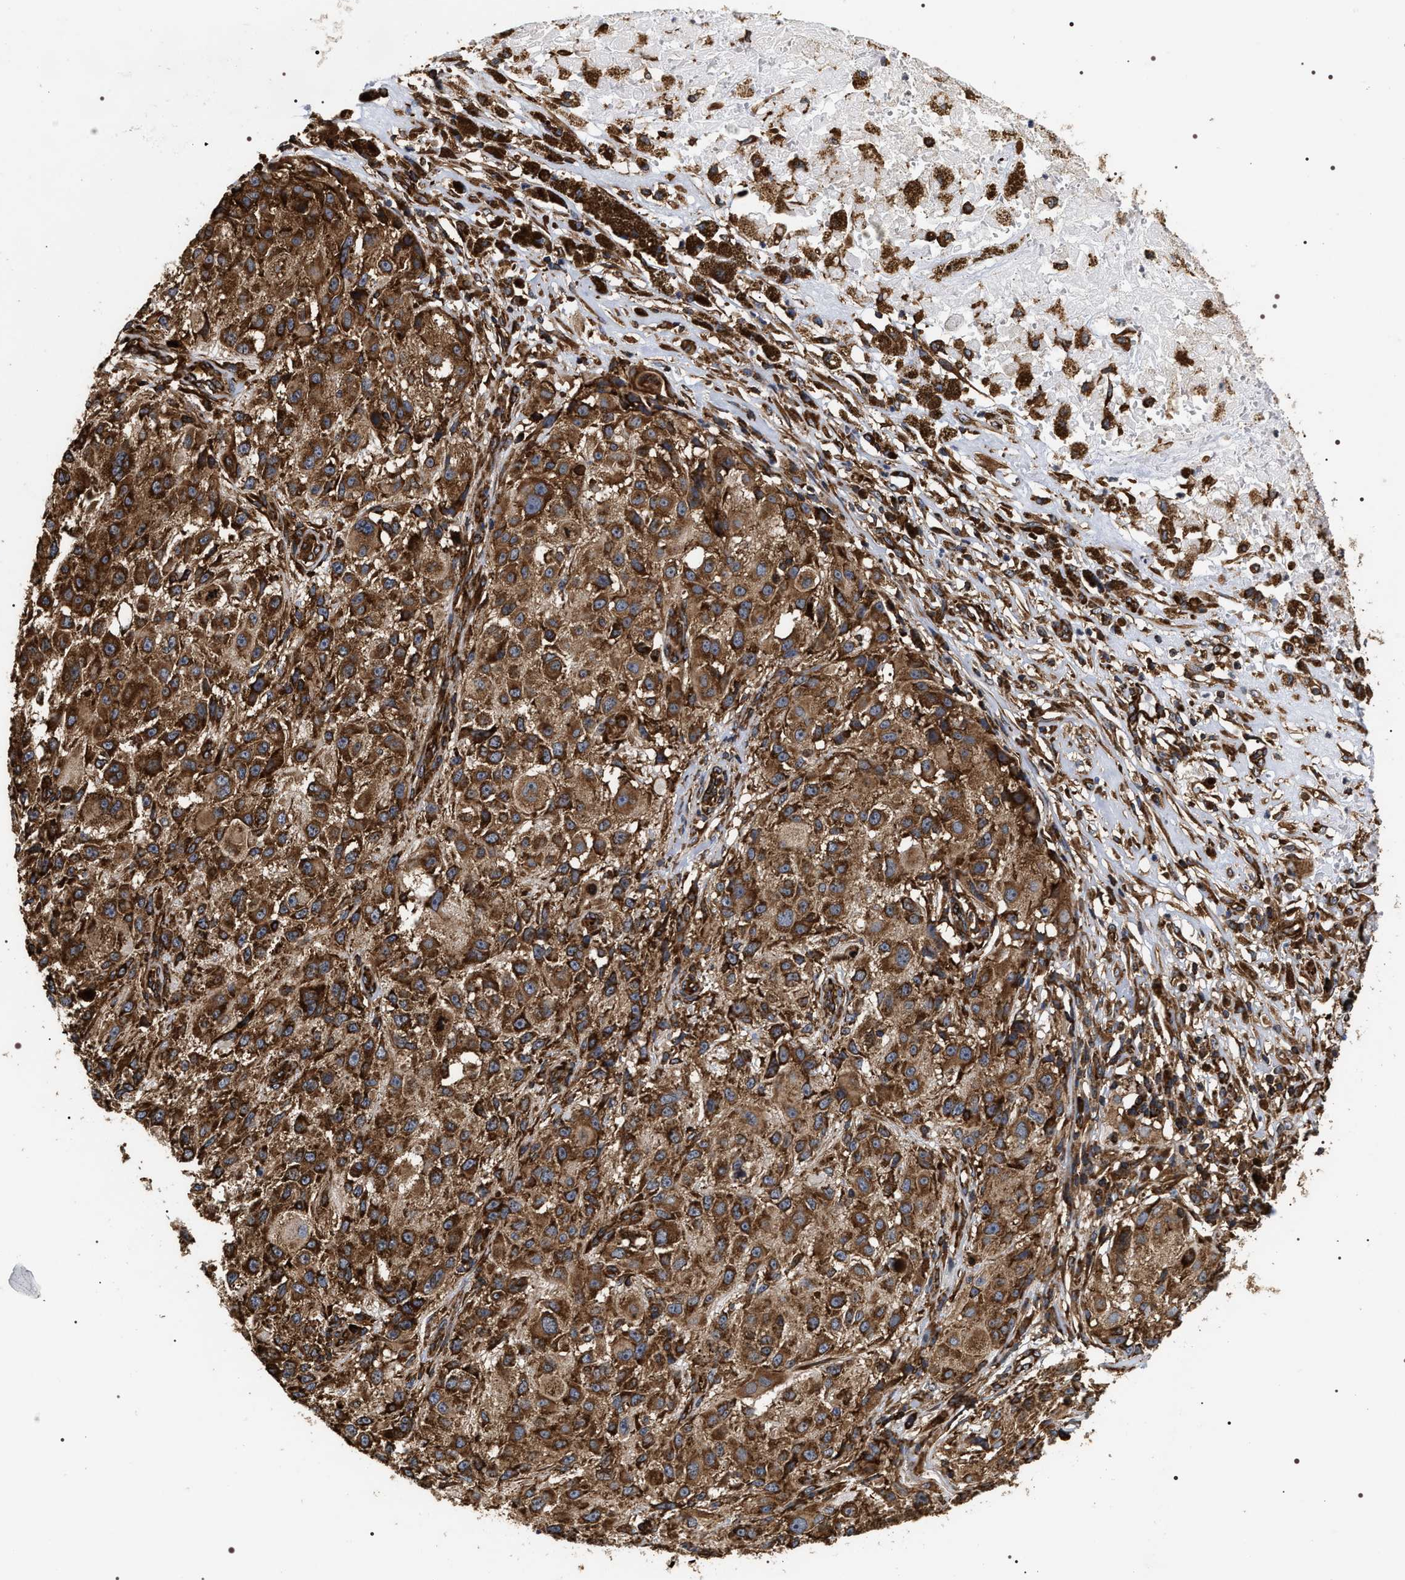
{"staining": {"intensity": "strong", "quantity": ">75%", "location": "cytoplasmic/membranous"}, "tissue": "melanoma", "cell_type": "Tumor cells", "image_type": "cancer", "snomed": [{"axis": "morphology", "description": "Necrosis, NOS"}, {"axis": "morphology", "description": "Malignant melanoma, NOS"}, {"axis": "topography", "description": "Skin"}], "caption": "DAB immunohistochemical staining of human melanoma demonstrates strong cytoplasmic/membranous protein expression in about >75% of tumor cells.", "gene": "SERBP1", "patient": {"sex": "female", "age": 87}}